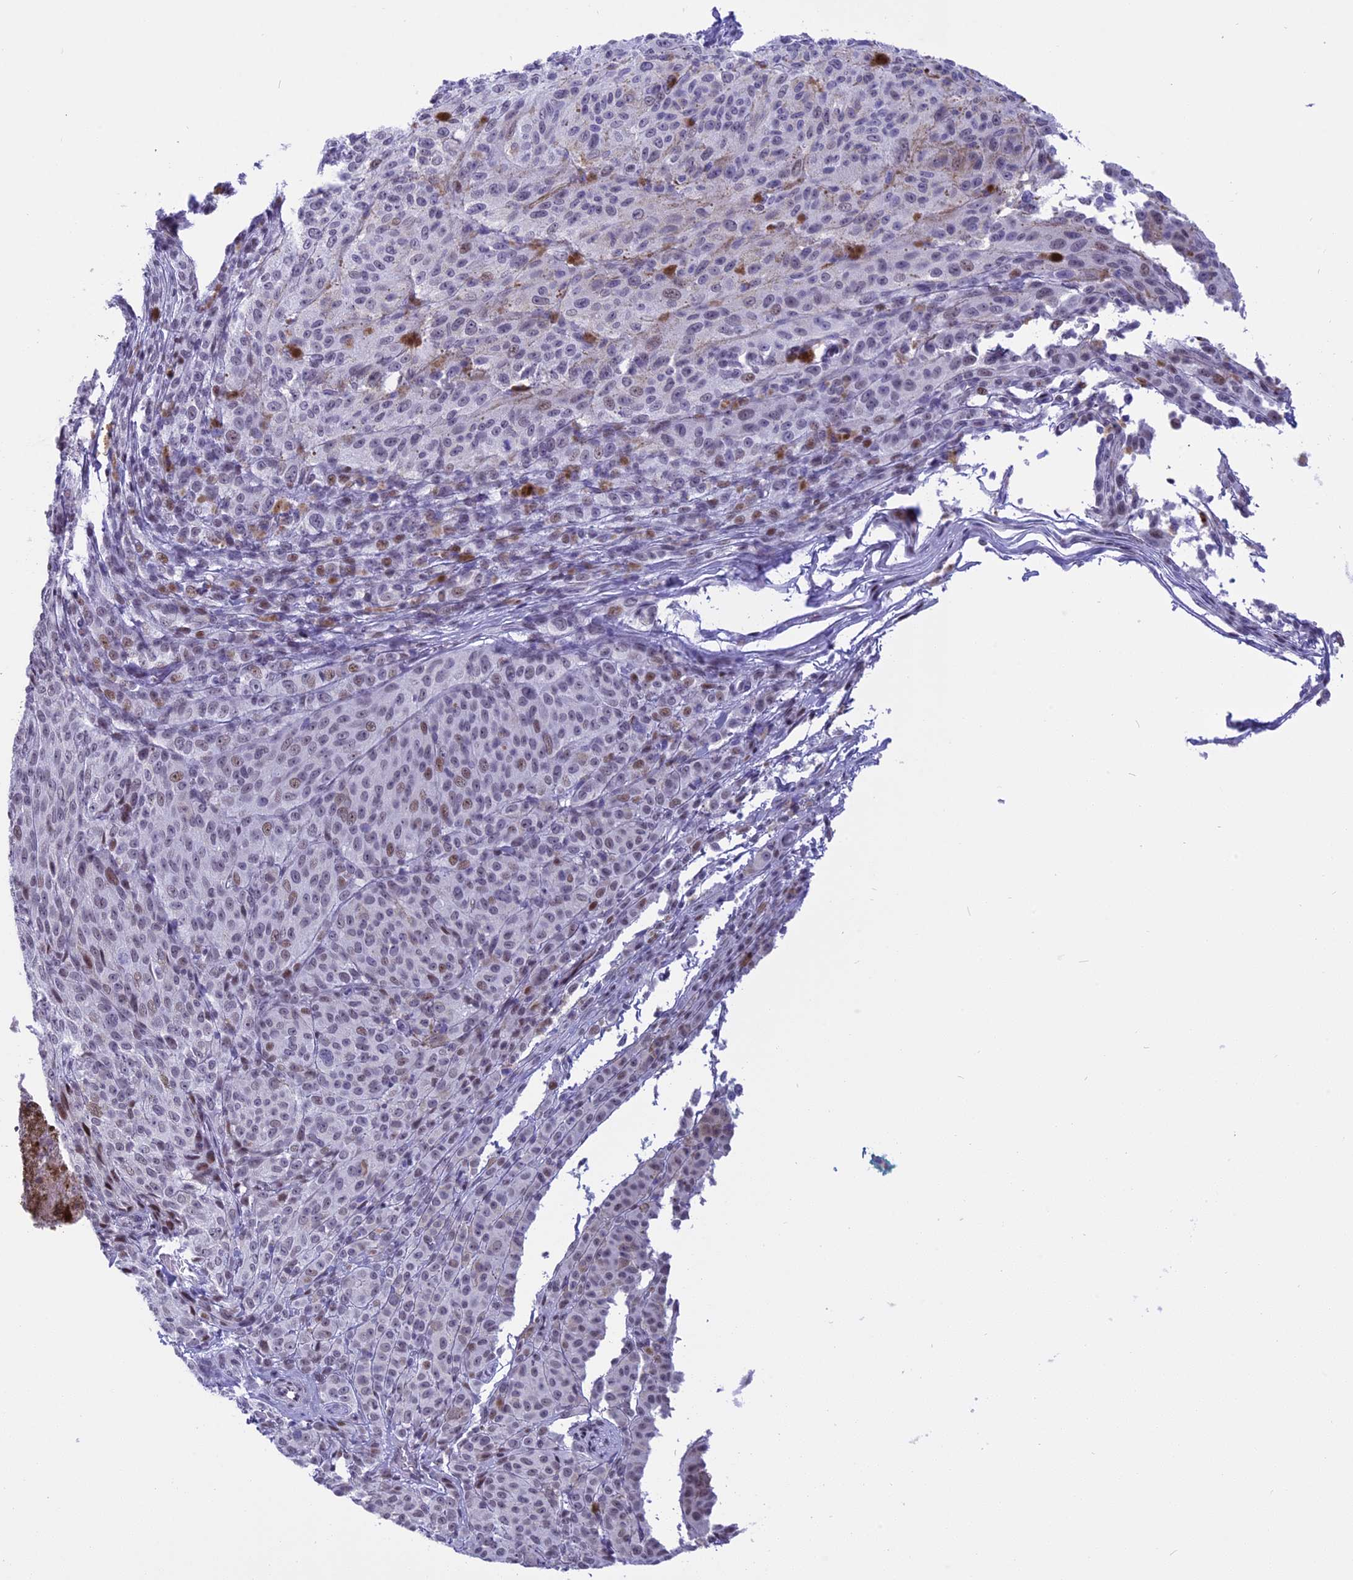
{"staining": {"intensity": "moderate", "quantity": "<25%", "location": "nuclear"}, "tissue": "melanoma", "cell_type": "Tumor cells", "image_type": "cancer", "snomed": [{"axis": "morphology", "description": "Malignant melanoma, NOS"}, {"axis": "topography", "description": "Skin"}], "caption": "Immunohistochemistry micrograph of malignant melanoma stained for a protein (brown), which exhibits low levels of moderate nuclear staining in approximately <25% of tumor cells.", "gene": "SPIRE2", "patient": {"sex": "female", "age": 52}}